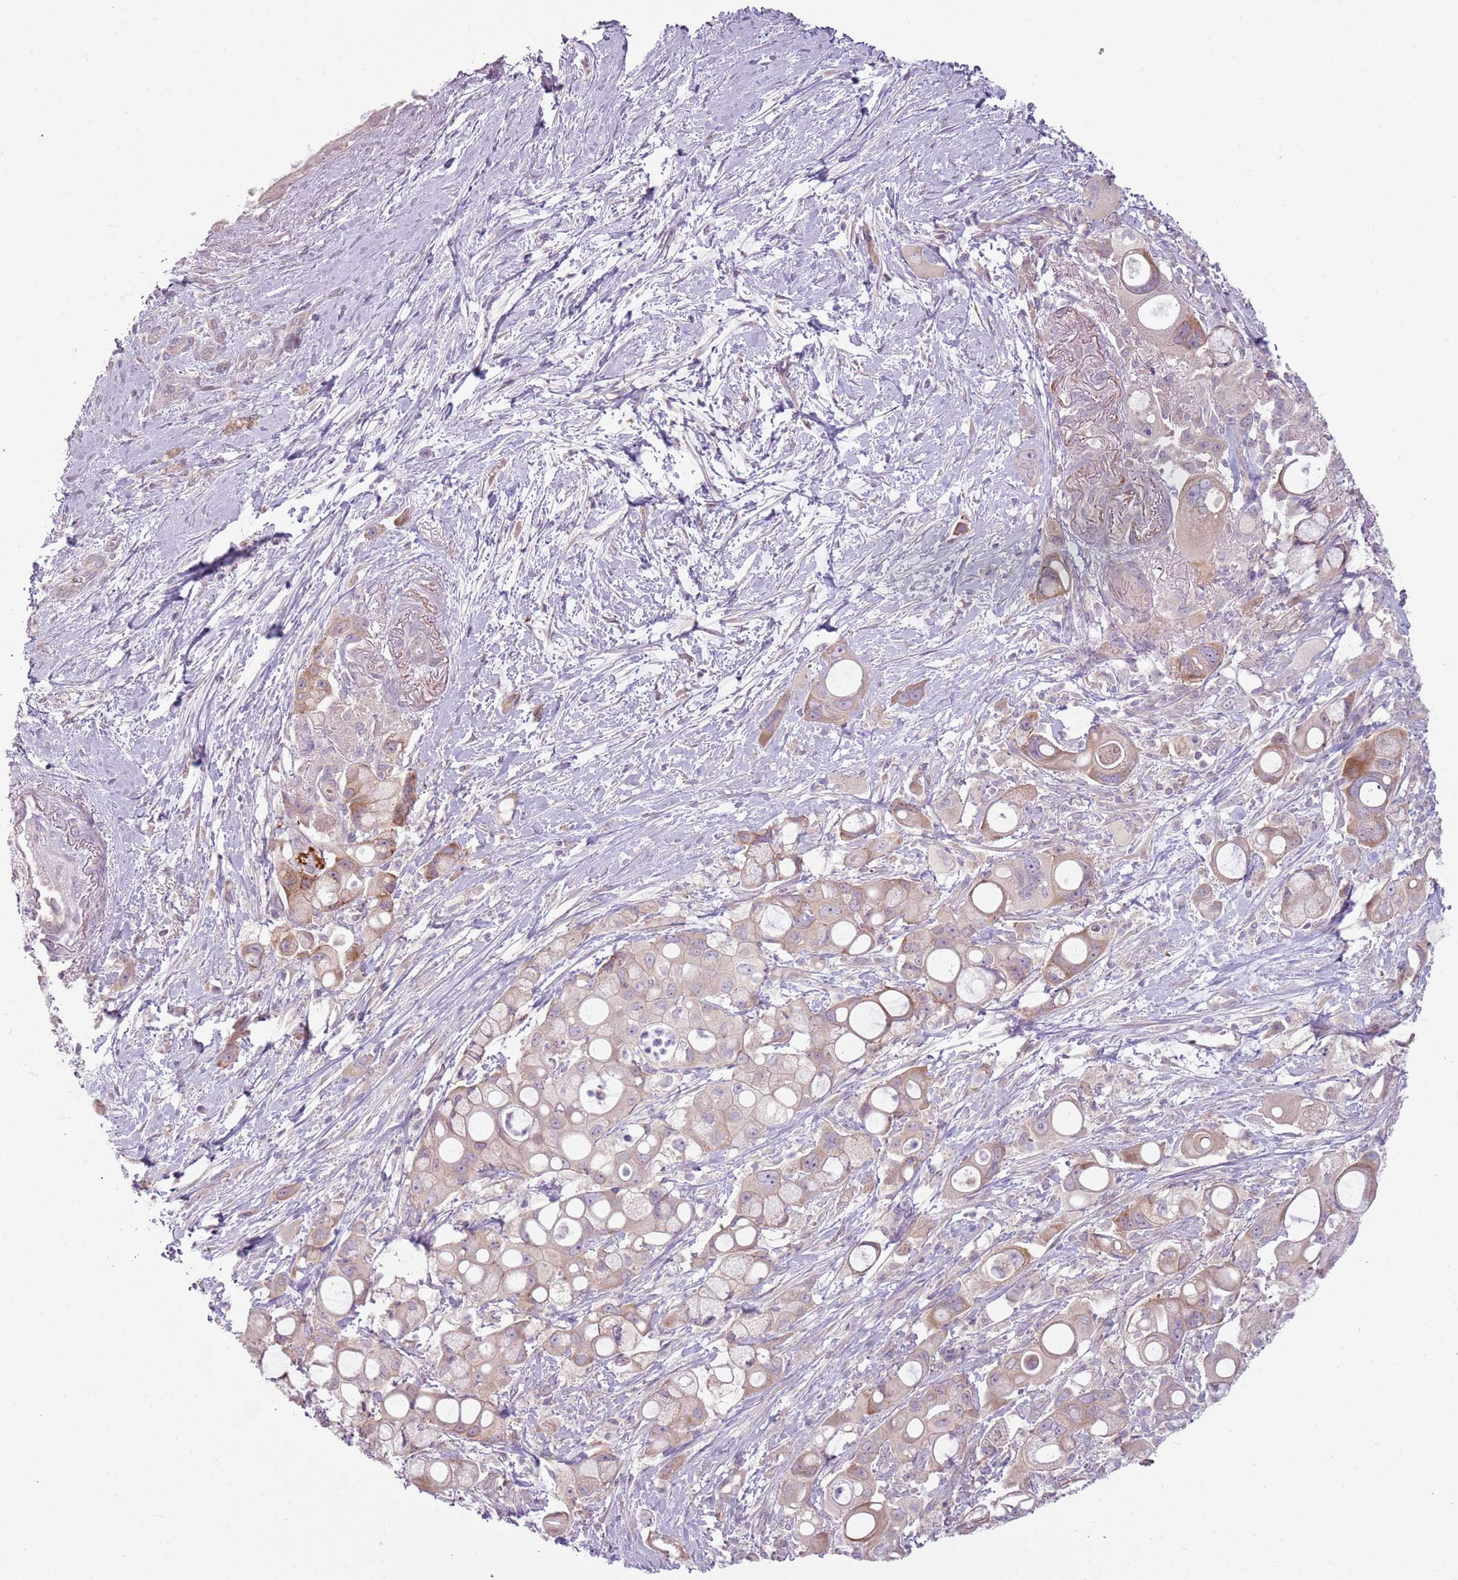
{"staining": {"intensity": "weak", "quantity": "<25%", "location": "cytoplasmic/membranous"}, "tissue": "pancreatic cancer", "cell_type": "Tumor cells", "image_type": "cancer", "snomed": [{"axis": "morphology", "description": "Adenocarcinoma, NOS"}, {"axis": "topography", "description": "Pancreas"}], "caption": "The histopathology image shows no staining of tumor cells in pancreatic cancer (adenocarcinoma).", "gene": "HSPA14", "patient": {"sex": "male", "age": 68}}